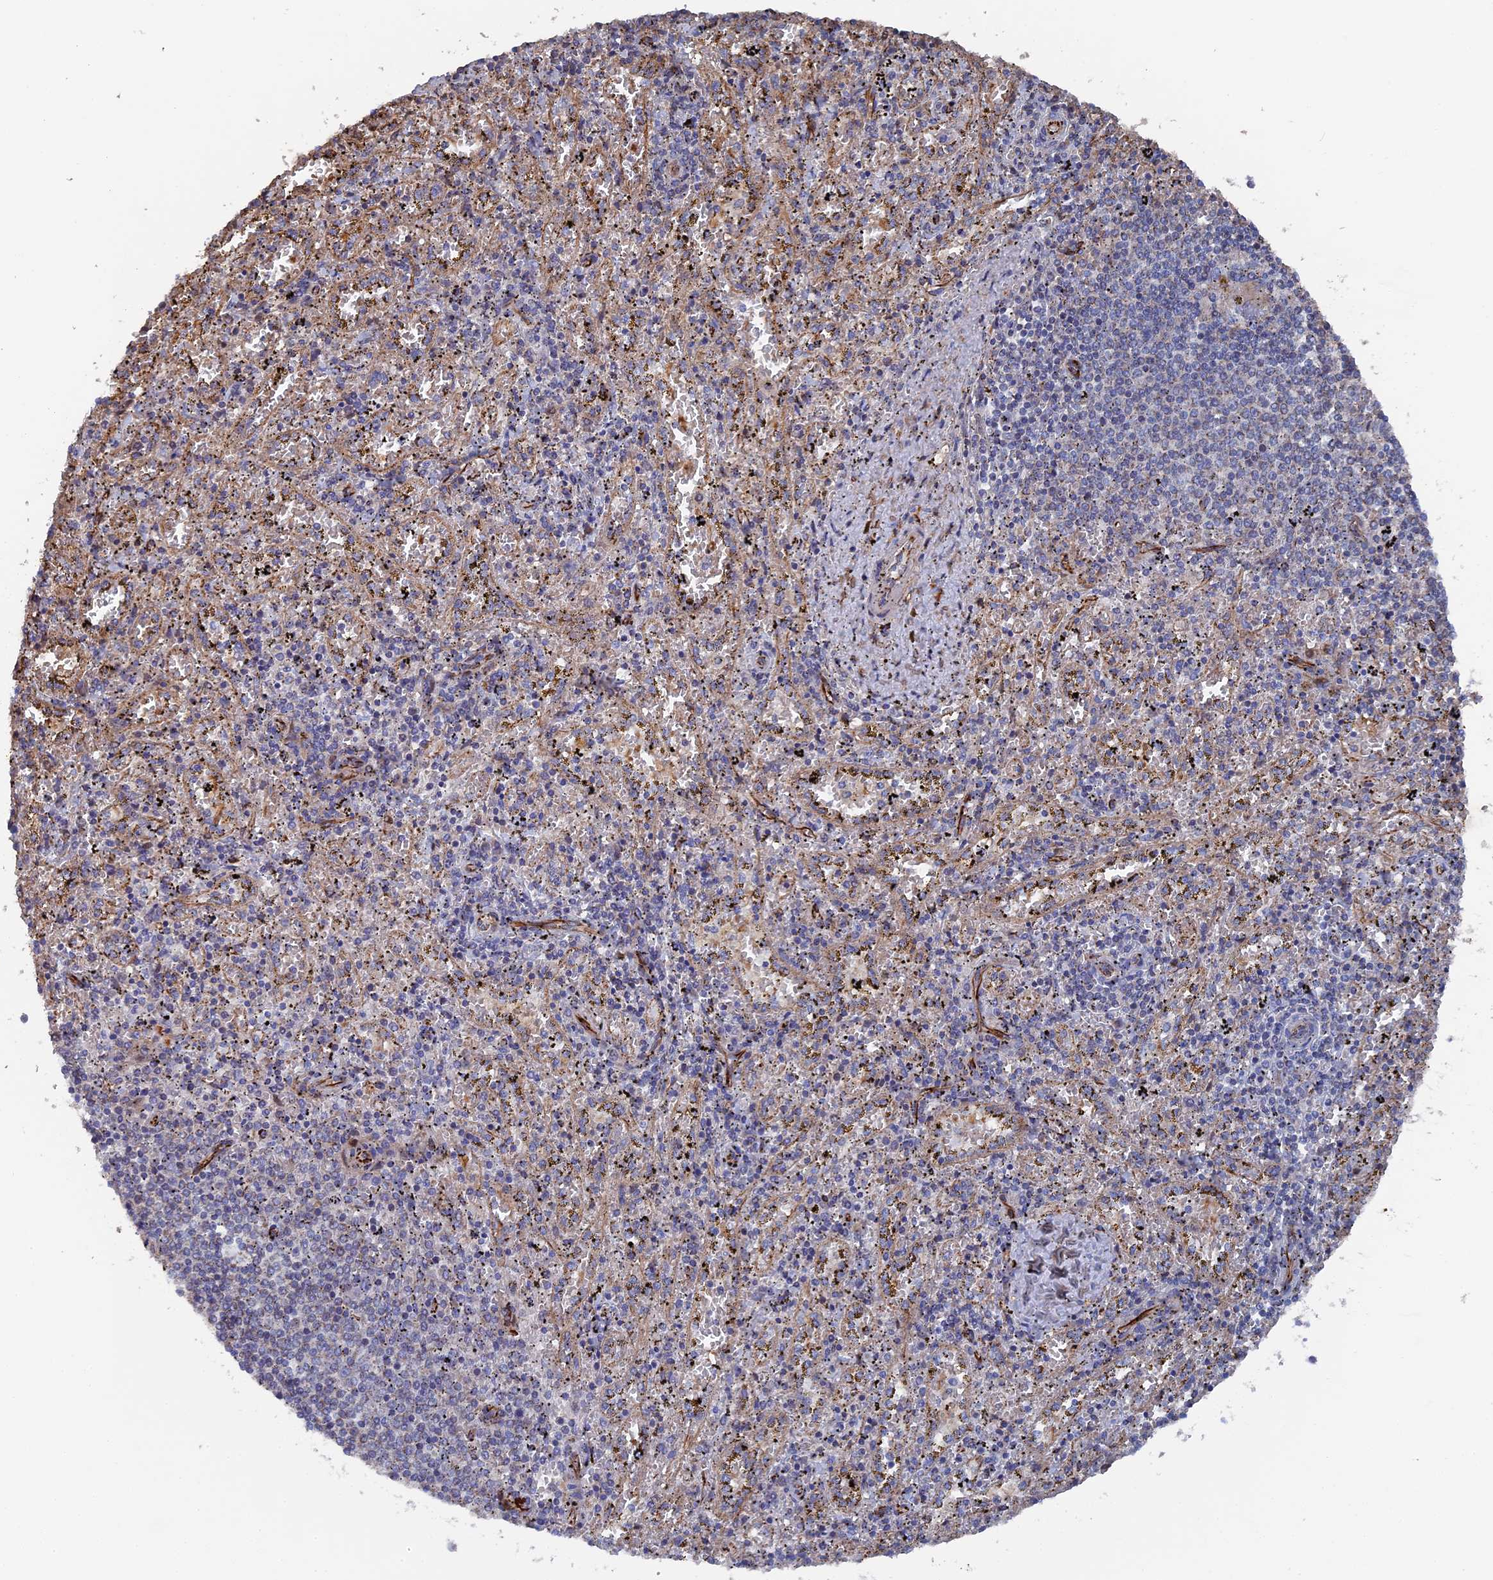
{"staining": {"intensity": "negative", "quantity": "none", "location": "none"}, "tissue": "spleen", "cell_type": "Cells in red pulp", "image_type": "normal", "snomed": [{"axis": "morphology", "description": "Normal tissue, NOS"}, {"axis": "topography", "description": "Spleen"}], "caption": "High power microscopy image of an immunohistochemistry (IHC) micrograph of benign spleen, revealing no significant expression in cells in red pulp.", "gene": "SMG9", "patient": {"sex": "male", "age": 11}}